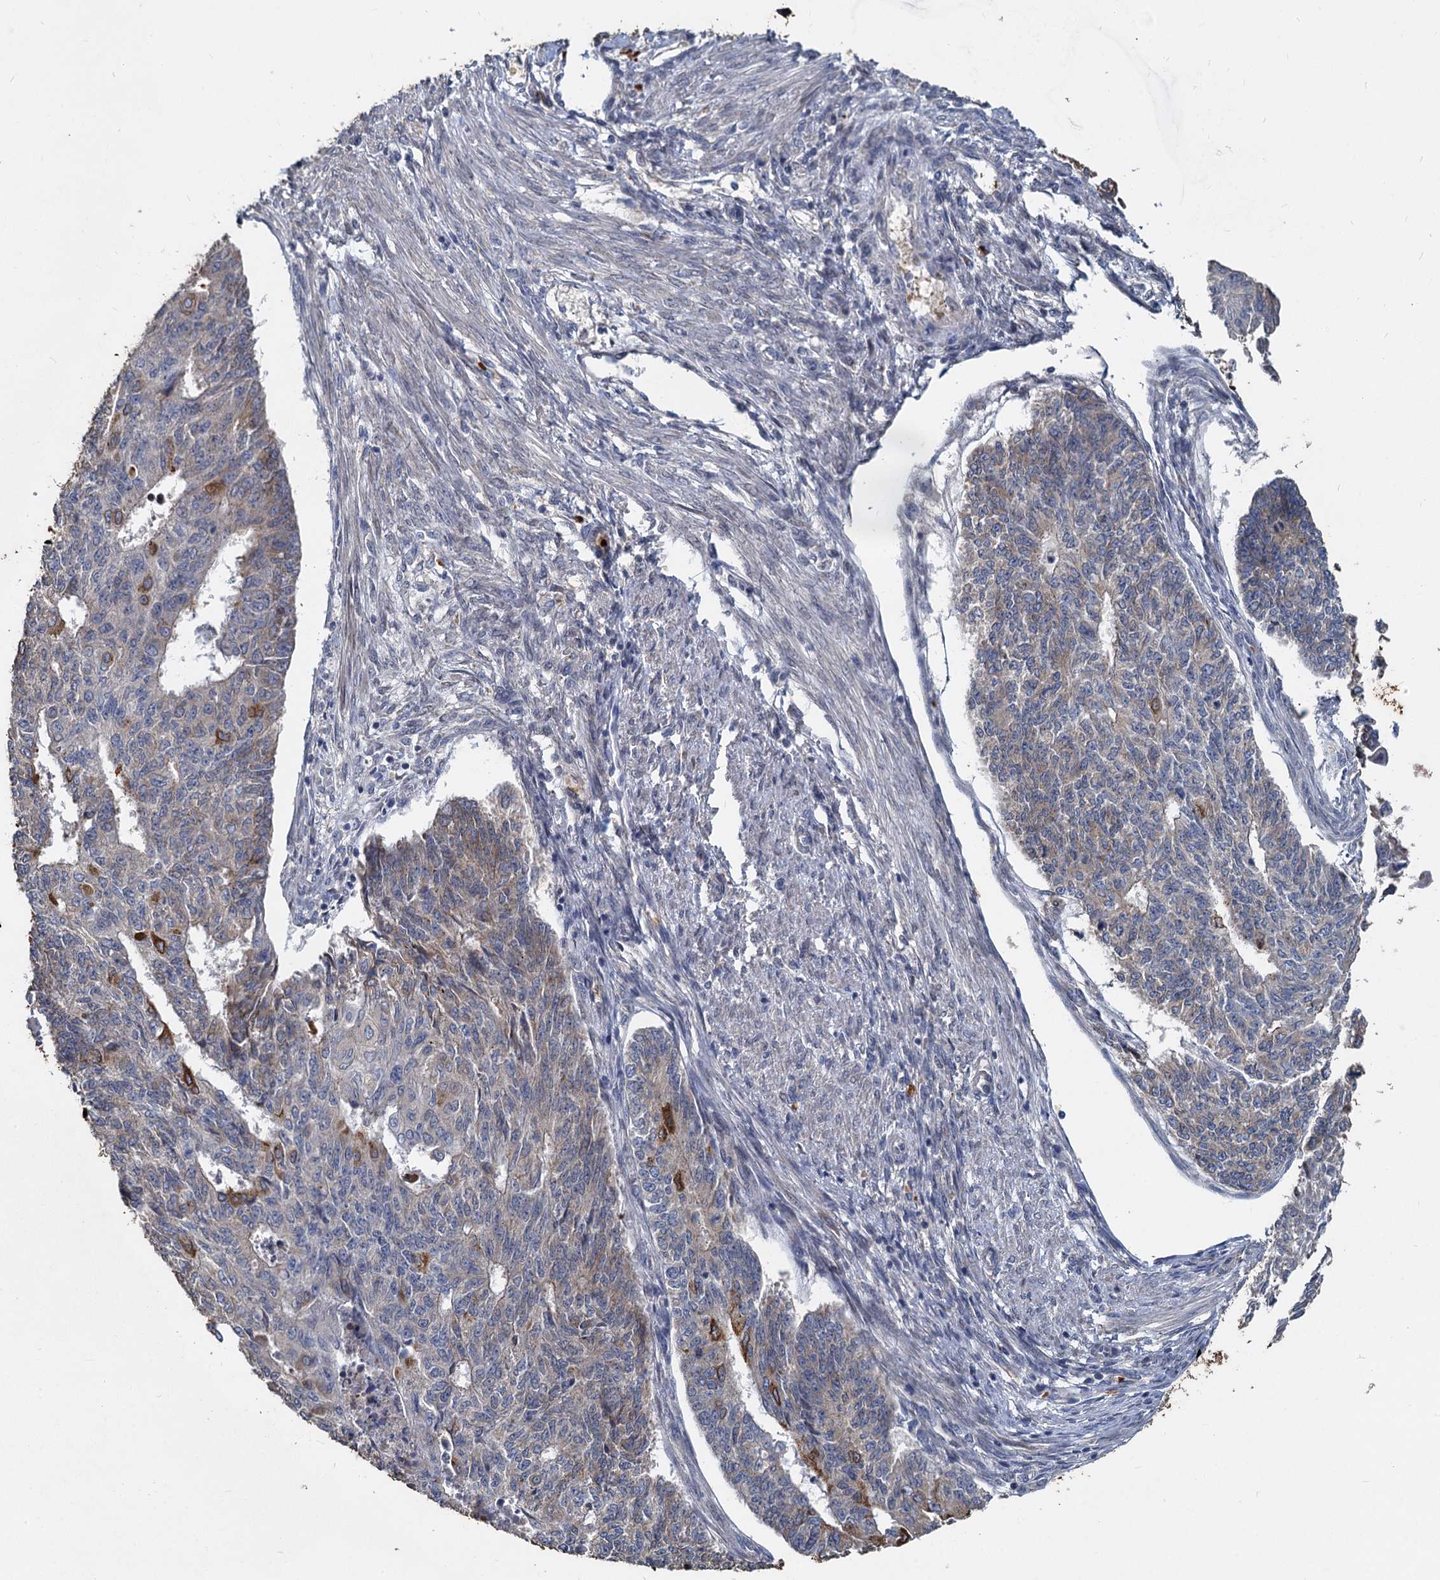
{"staining": {"intensity": "strong", "quantity": "<25%", "location": "cytoplasmic/membranous"}, "tissue": "endometrial cancer", "cell_type": "Tumor cells", "image_type": "cancer", "snomed": [{"axis": "morphology", "description": "Adenocarcinoma, NOS"}, {"axis": "topography", "description": "Endometrium"}], "caption": "There is medium levels of strong cytoplasmic/membranous positivity in tumor cells of endometrial cancer (adenocarcinoma), as demonstrated by immunohistochemical staining (brown color).", "gene": "TCTN2", "patient": {"sex": "female", "age": 32}}